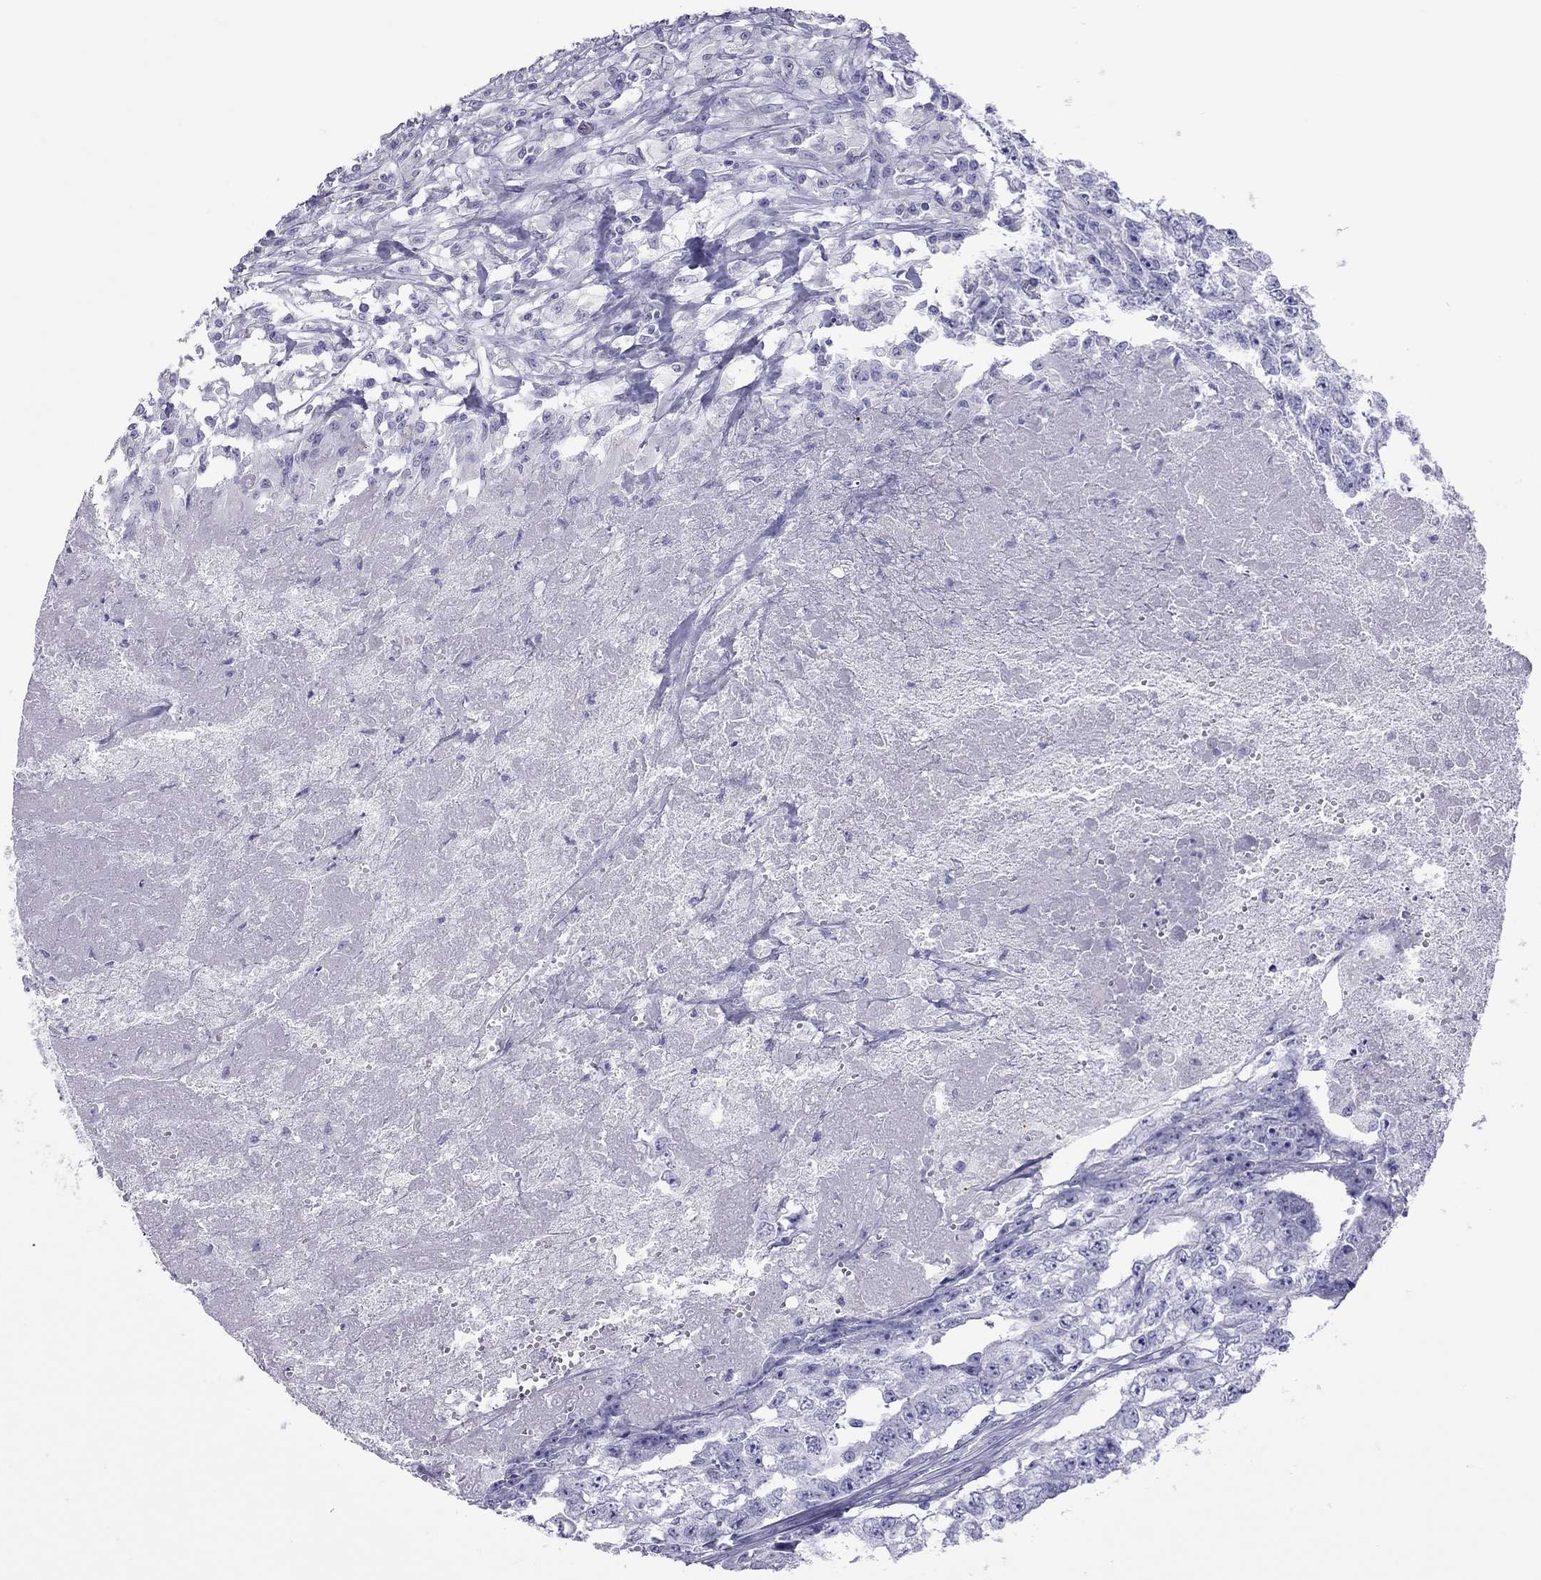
{"staining": {"intensity": "negative", "quantity": "none", "location": "none"}, "tissue": "testis cancer", "cell_type": "Tumor cells", "image_type": "cancer", "snomed": [{"axis": "morphology", "description": "Carcinoma, Embryonal, NOS"}, {"axis": "morphology", "description": "Teratoma, malignant, NOS"}, {"axis": "topography", "description": "Testis"}], "caption": "This is an immunohistochemistry photomicrograph of human testis cancer (embryonal carcinoma). There is no staining in tumor cells.", "gene": "STAG3", "patient": {"sex": "male", "age": 24}}